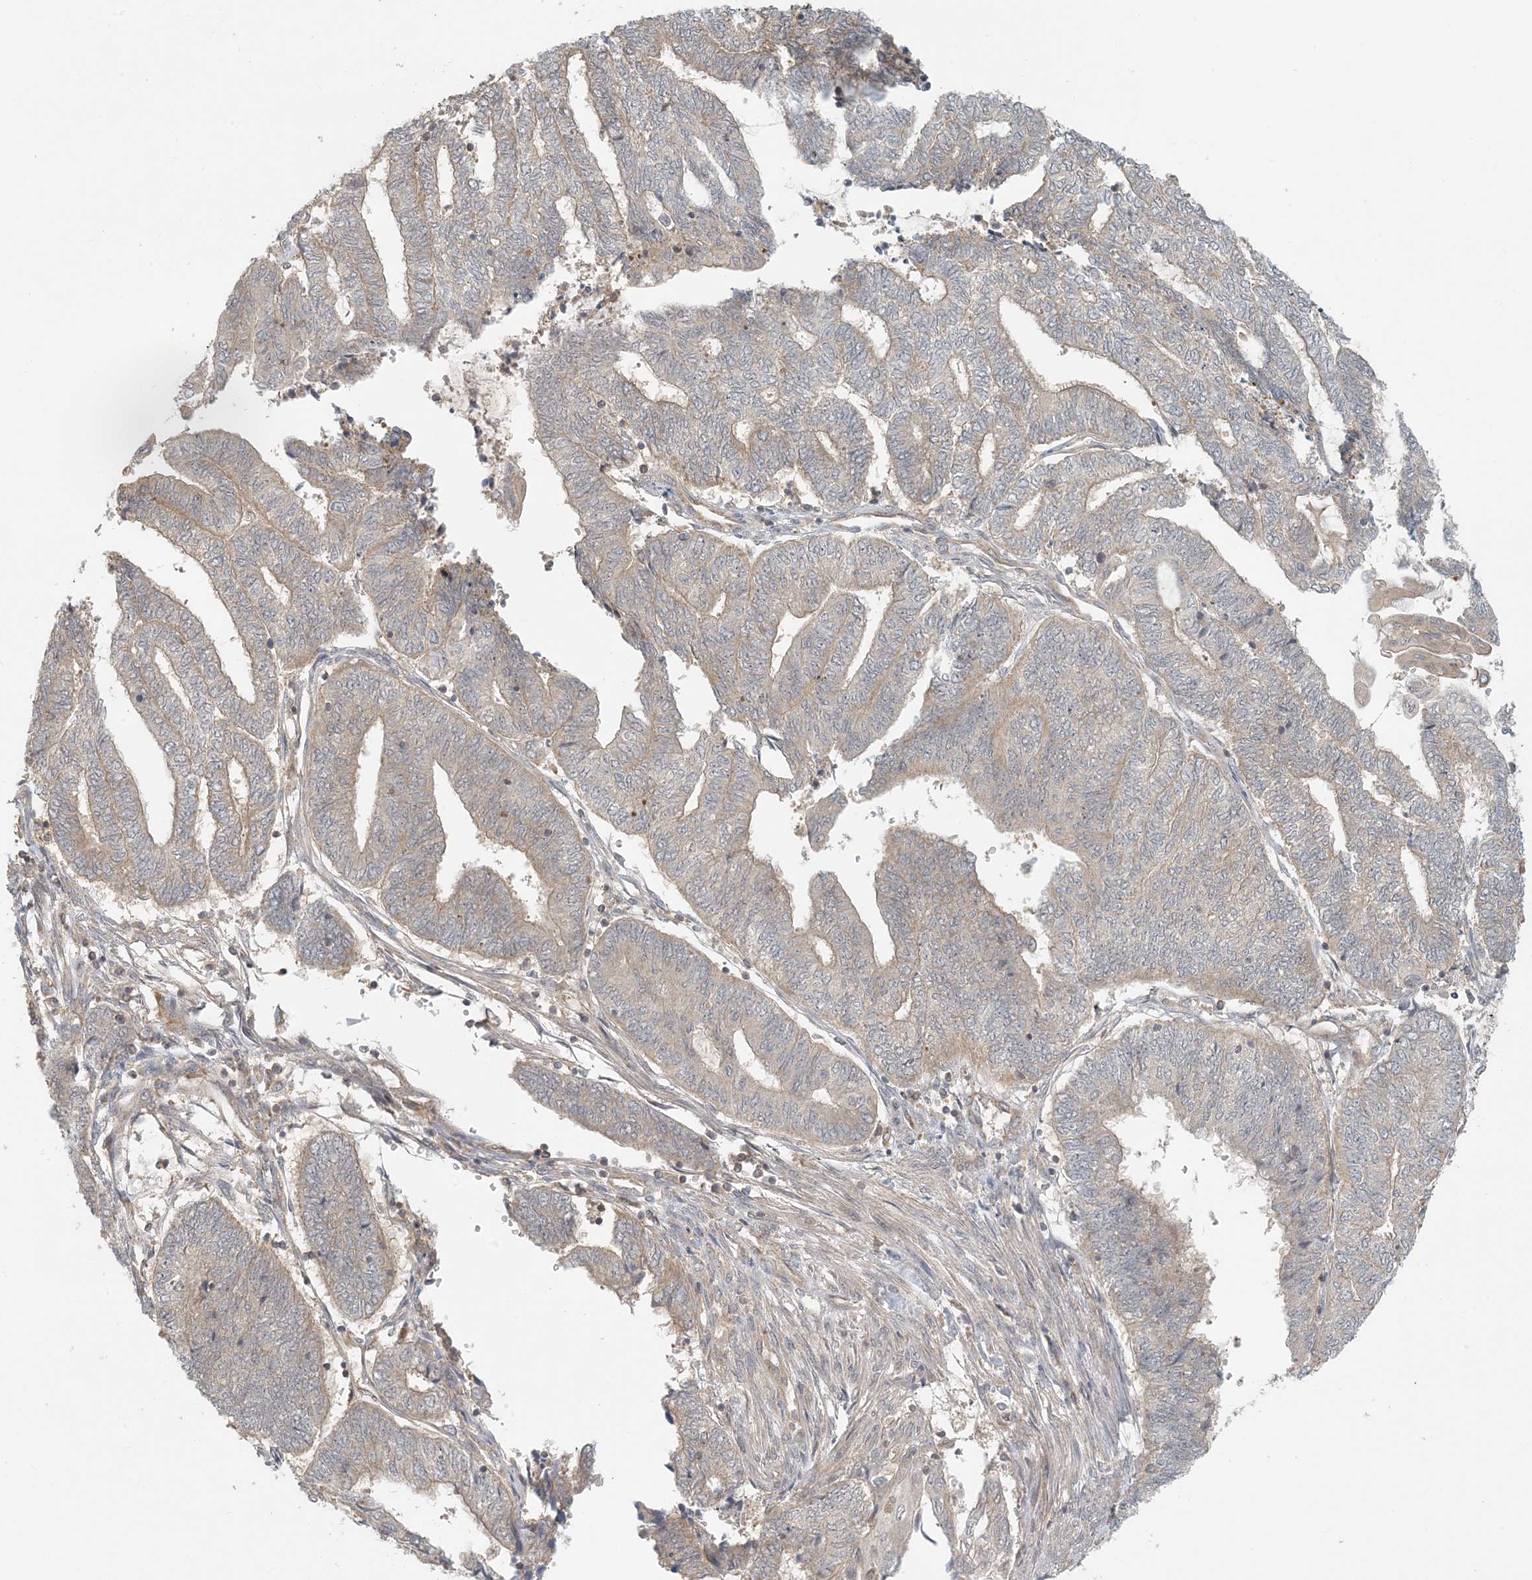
{"staining": {"intensity": "weak", "quantity": "25%-75%", "location": "cytoplasmic/membranous"}, "tissue": "endometrial cancer", "cell_type": "Tumor cells", "image_type": "cancer", "snomed": [{"axis": "morphology", "description": "Adenocarcinoma, NOS"}, {"axis": "topography", "description": "Uterus"}, {"axis": "topography", "description": "Endometrium"}], "caption": "Immunohistochemical staining of human endometrial cancer displays low levels of weak cytoplasmic/membranous staining in about 25%-75% of tumor cells.", "gene": "OBI1", "patient": {"sex": "female", "age": 70}}